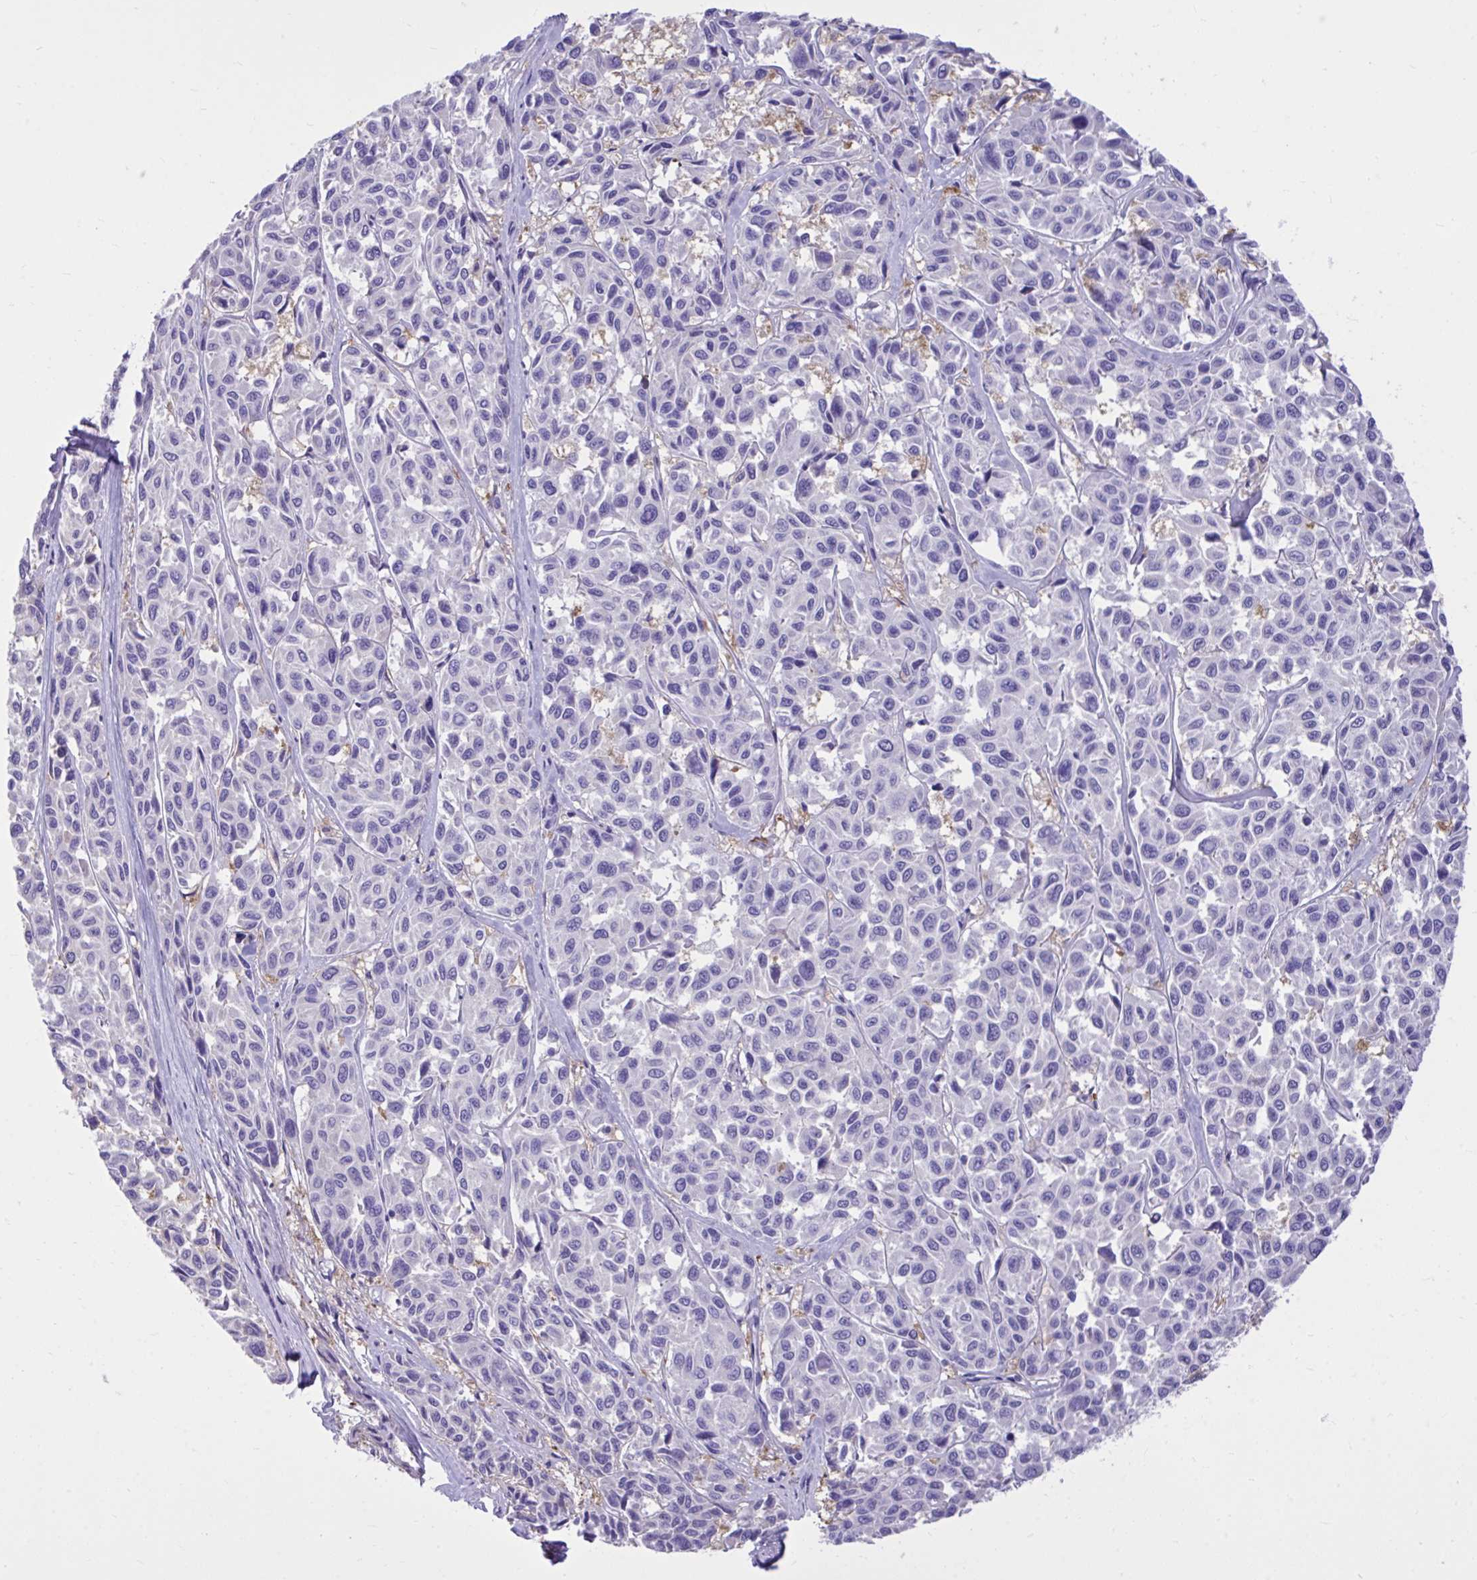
{"staining": {"intensity": "weak", "quantity": "<25%", "location": "cytoplasmic/membranous"}, "tissue": "melanoma", "cell_type": "Tumor cells", "image_type": "cancer", "snomed": [{"axis": "morphology", "description": "Malignant melanoma, NOS"}, {"axis": "topography", "description": "Skin"}], "caption": "DAB immunohistochemical staining of malignant melanoma displays no significant expression in tumor cells.", "gene": "TLR7", "patient": {"sex": "female", "age": 66}}